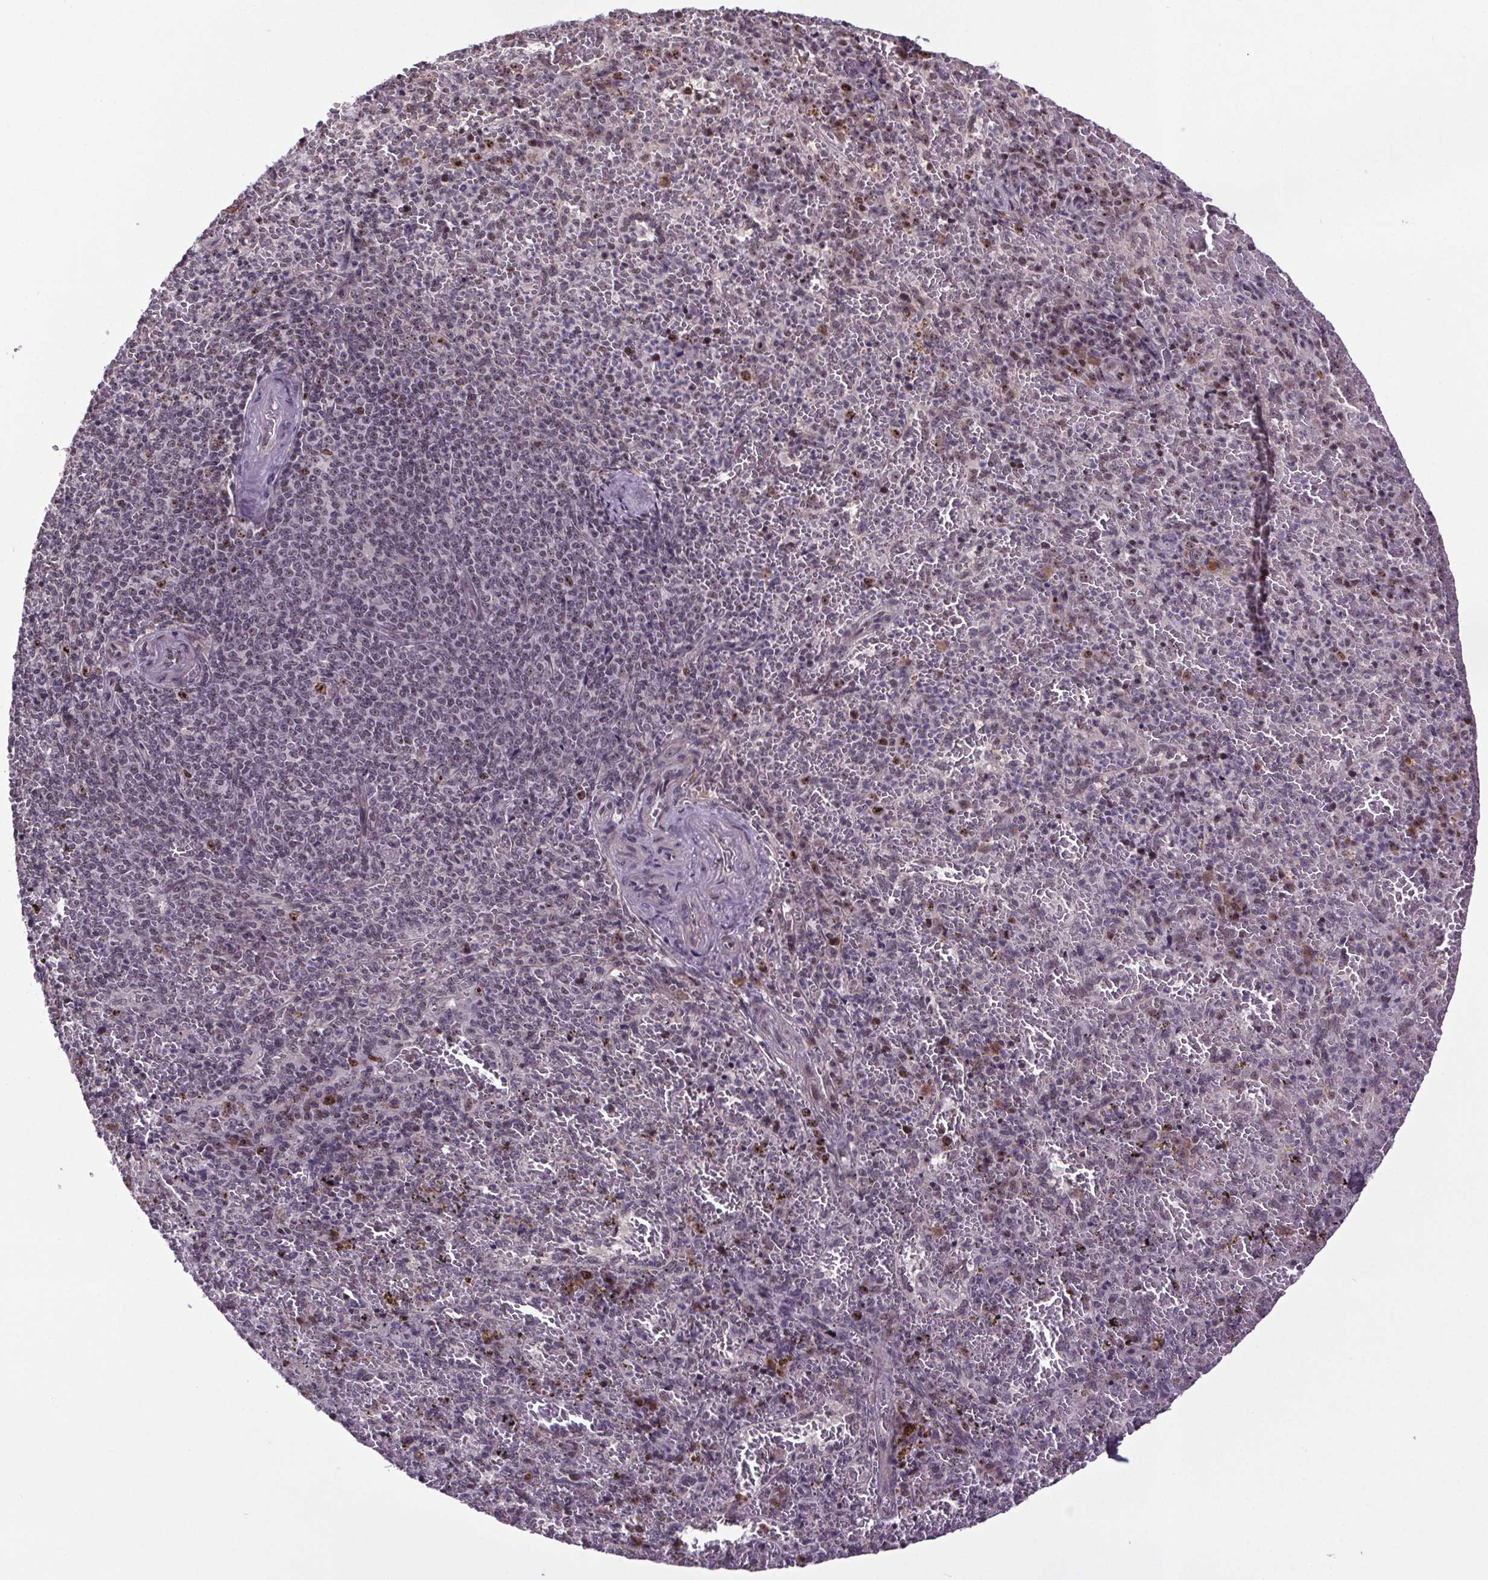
{"staining": {"intensity": "moderate", "quantity": "<25%", "location": "nuclear"}, "tissue": "spleen", "cell_type": "Cells in red pulp", "image_type": "normal", "snomed": [{"axis": "morphology", "description": "Normal tissue, NOS"}, {"axis": "topography", "description": "Spleen"}], "caption": "Immunohistochemistry (IHC) (DAB (3,3'-diaminobenzidine)) staining of unremarkable spleen reveals moderate nuclear protein expression in about <25% of cells in red pulp.", "gene": "ATMIN", "patient": {"sex": "female", "age": 50}}